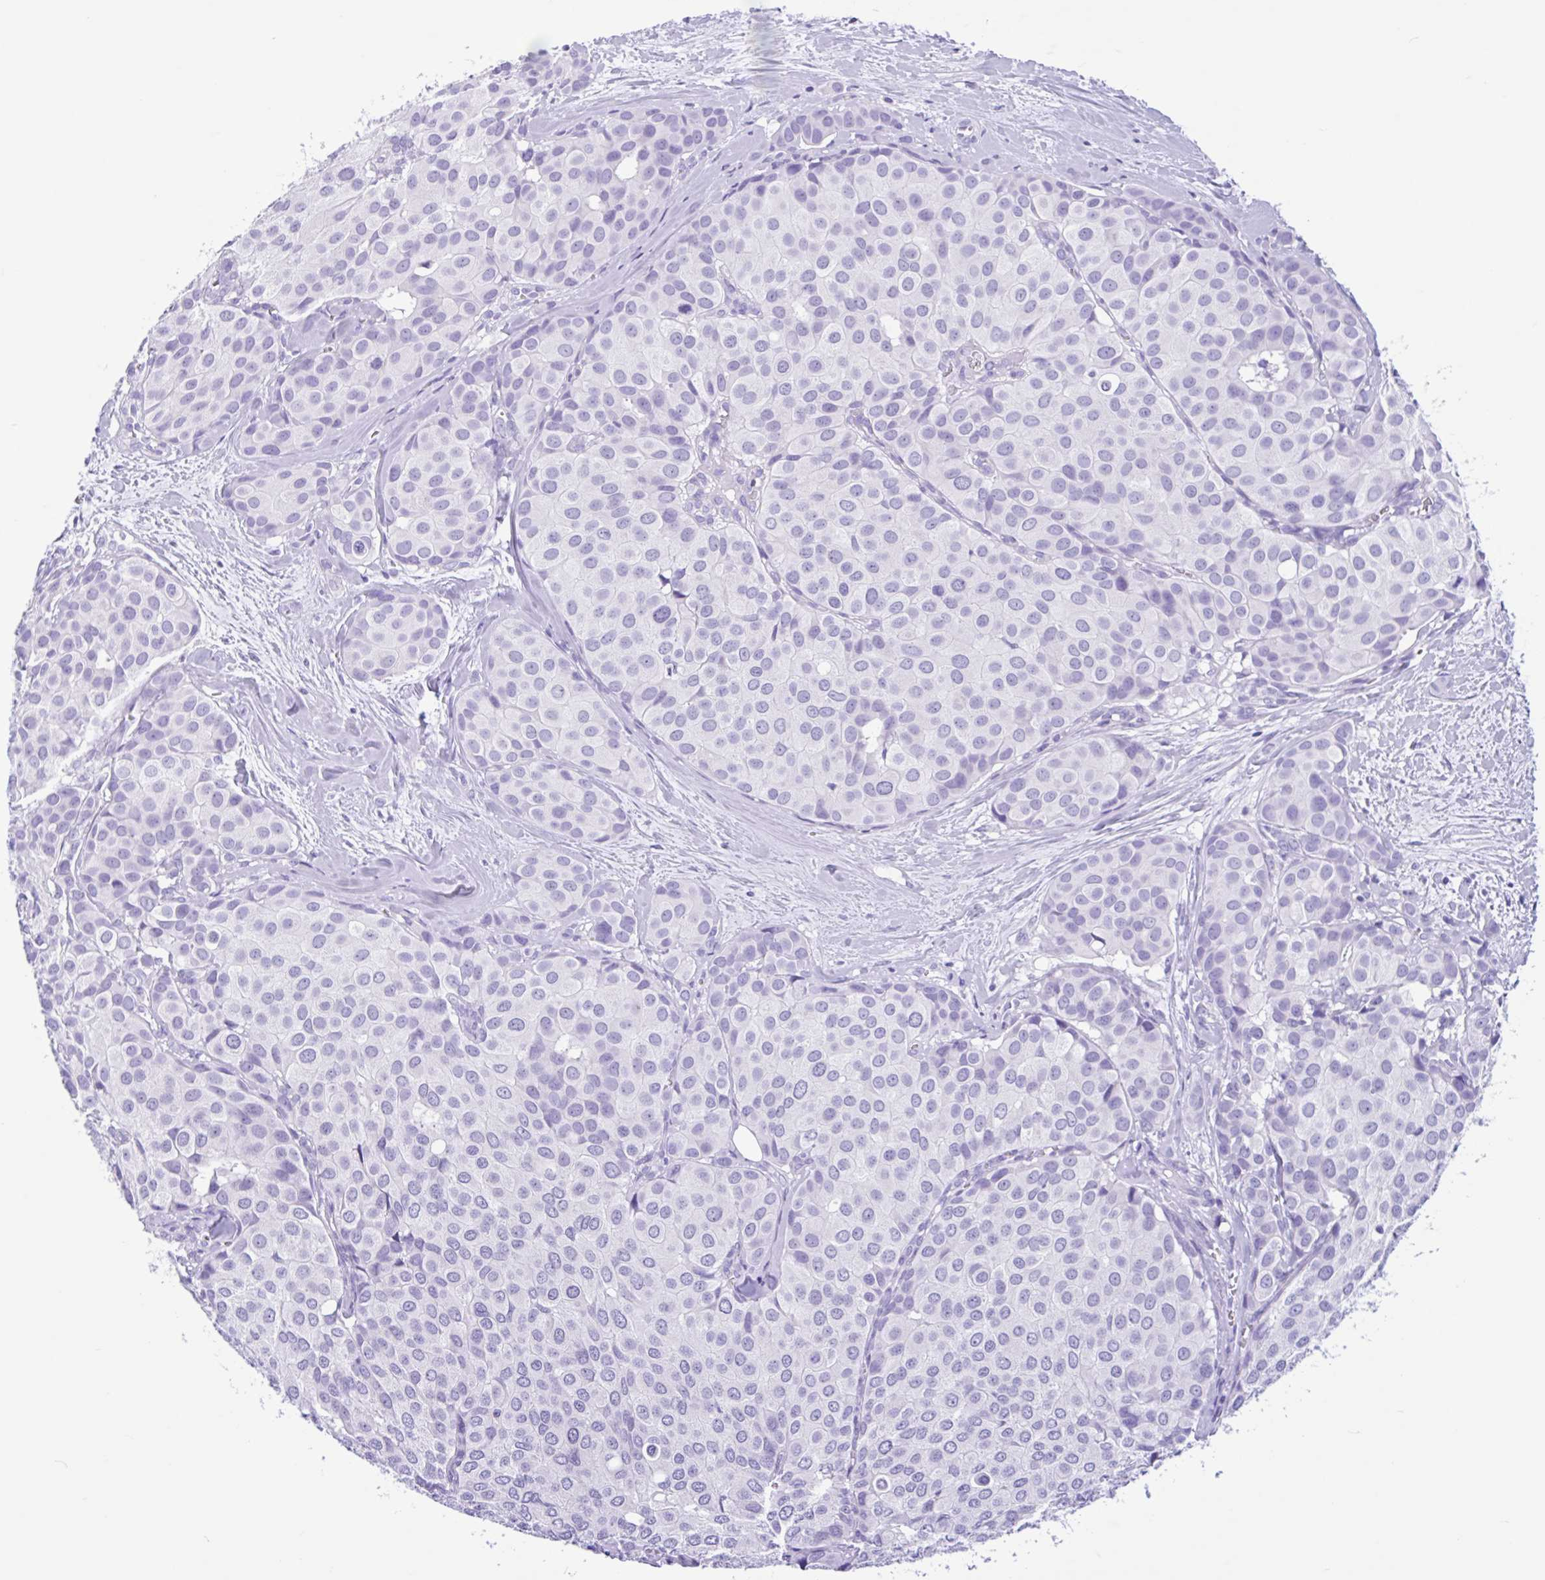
{"staining": {"intensity": "negative", "quantity": "none", "location": "none"}, "tissue": "breast cancer", "cell_type": "Tumor cells", "image_type": "cancer", "snomed": [{"axis": "morphology", "description": "Duct carcinoma"}, {"axis": "topography", "description": "Breast"}], "caption": "This is a histopathology image of immunohistochemistry (IHC) staining of invasive ductal carcinoma (breast), which shows no expression in tumor cells.", "gene": "OR4N4", "patient": {"sex": "female", "age": 70}}